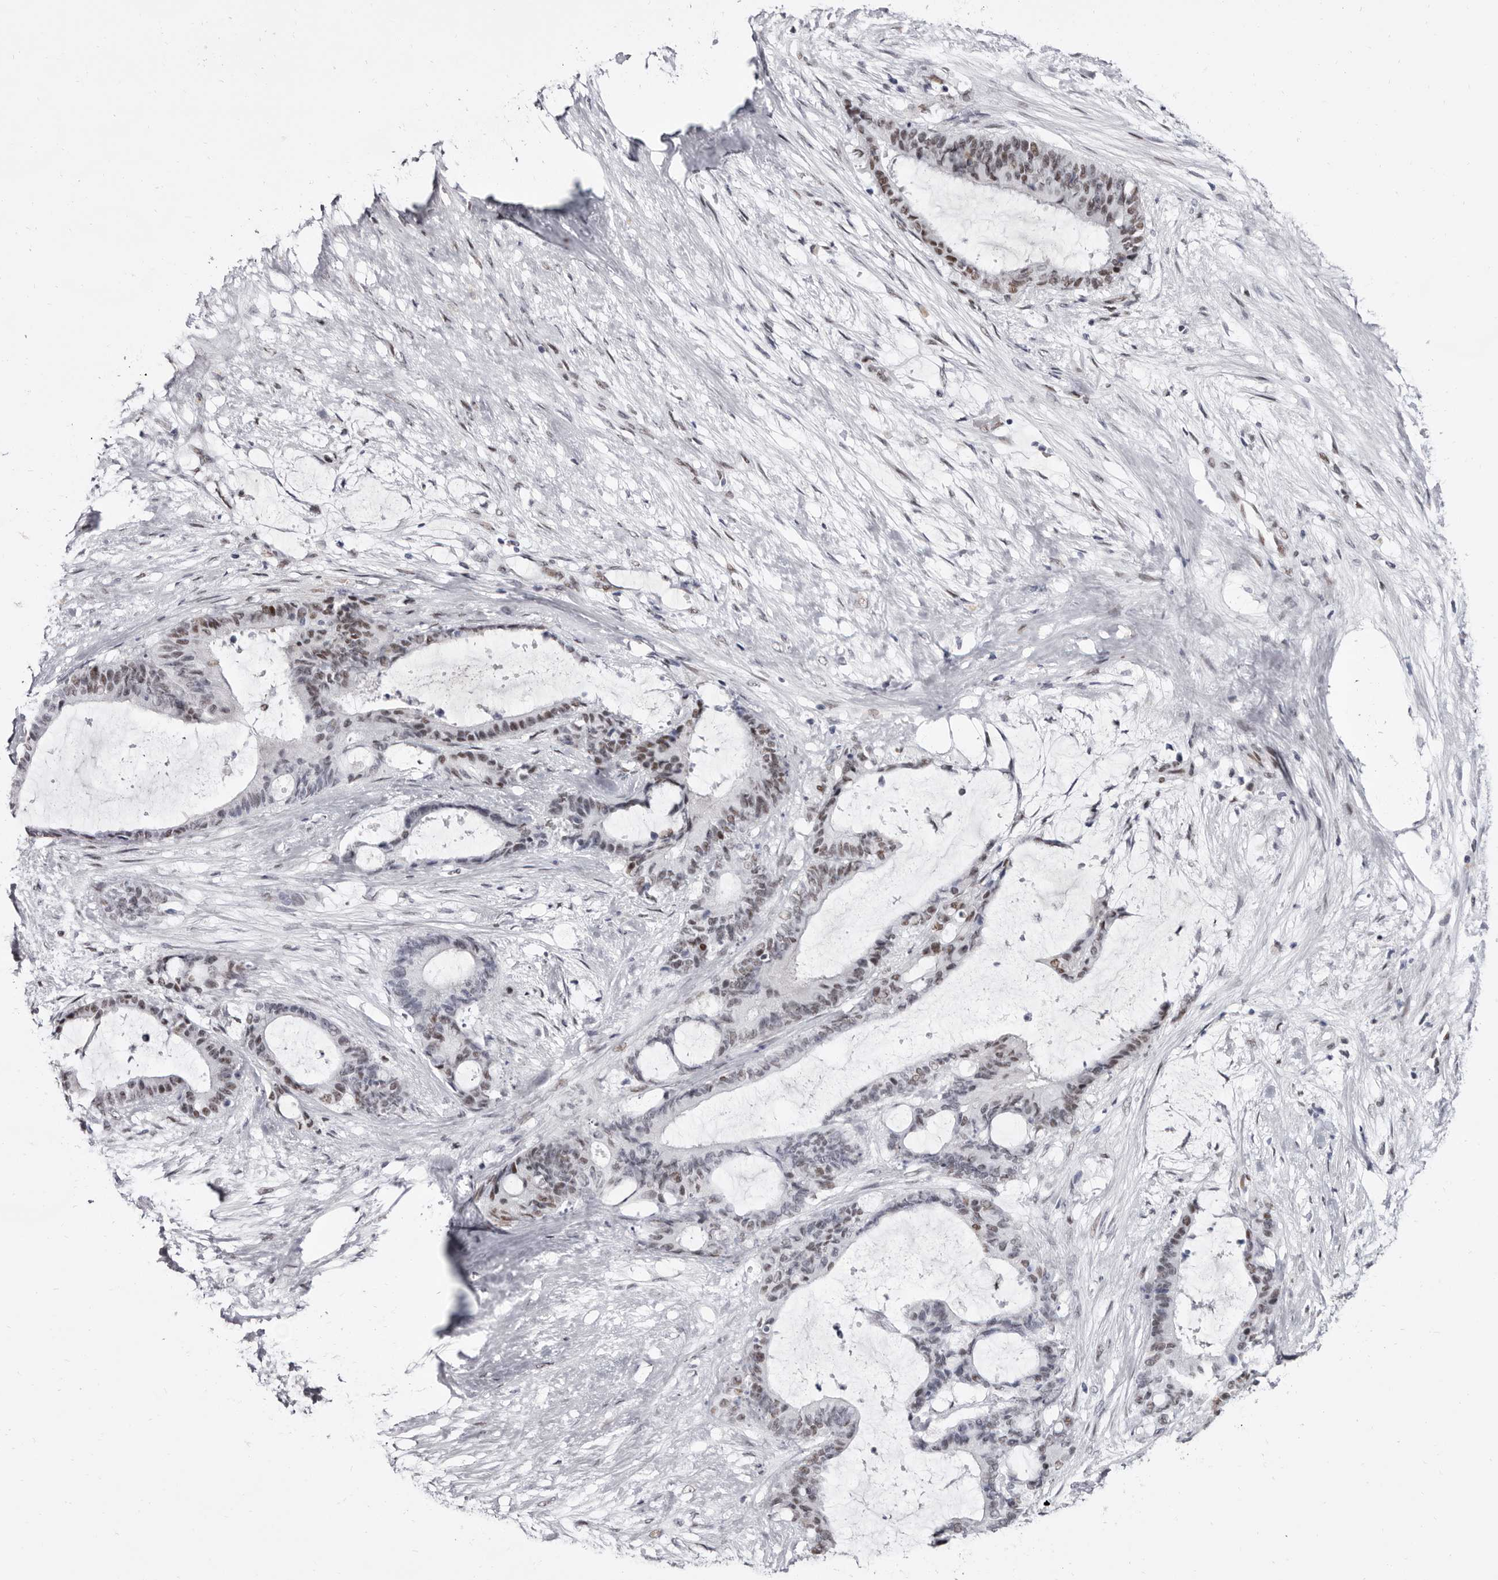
{"staining": {"intensity": "weak", "quantity": "25%-75%", "location": "nuclear"}, "tissue": "liver cancer", "cell_type": "Tumor cells", "image_type": "cancer", "snomed": [{"axis": "morphology", "description": "Normal tissue, NOS"}, {"axis": "morphology", "description": "Cholangiocarcinoma"}, {"axis": "topography", "description": "Liver"}, {"axis": "topography", "description": "Peripheral nerve tissue"}], "caption": "Human cholangiocarcinoma (liver) stained with a brown dye exhibits weak nuclear positive positivity in about 25%-75% of tumor cells.", "gene": "ZNF326", "patient": {"sex": "female", "age": 73}}